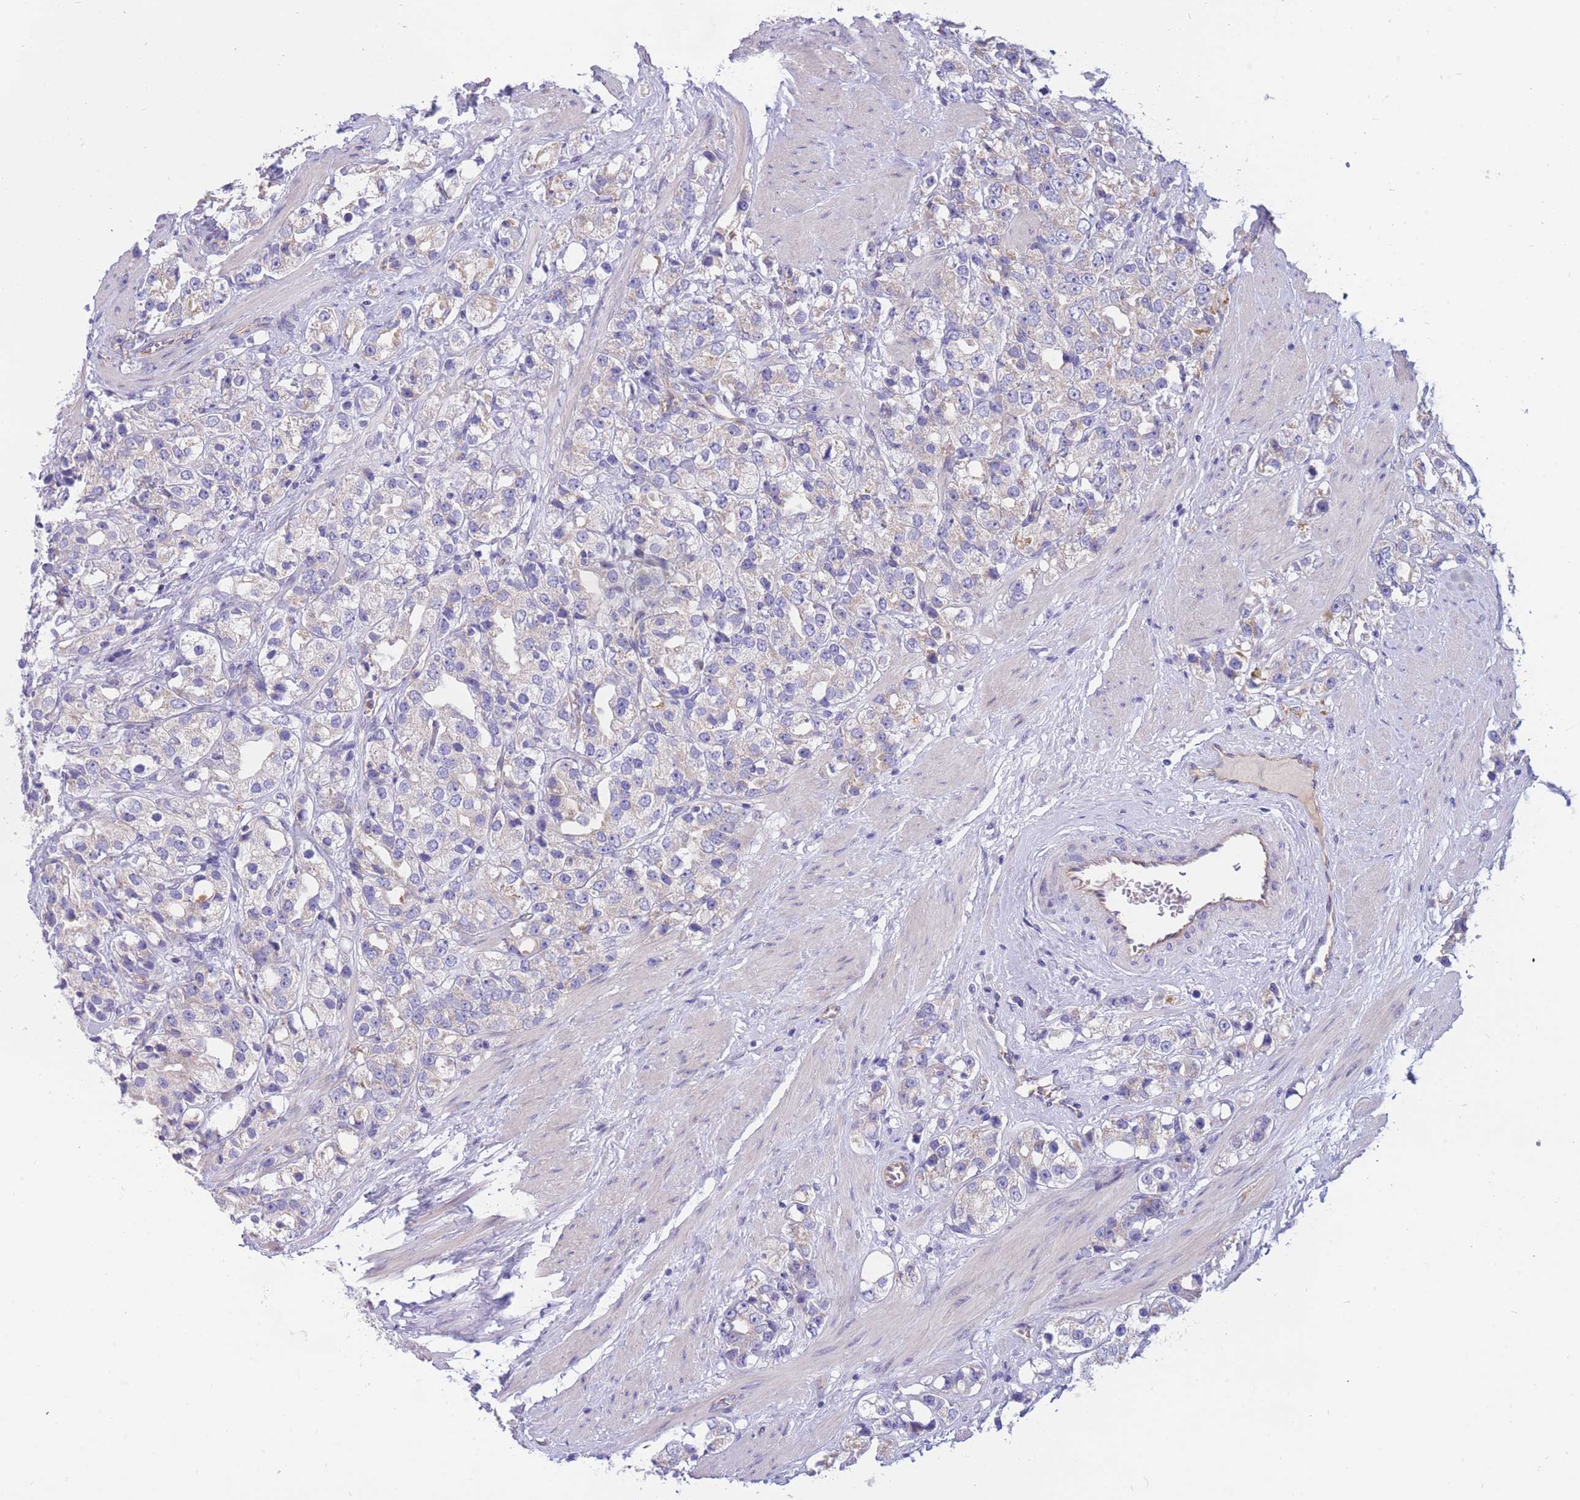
{"staining": {"intensity": "weak", "quantity": "25%-75%", "location": "cytoplasmic/membranous"}, "tissue": "prostate cancer", "cell_type": "Tumor cells", "image_type": "cancer", "snomed": [{"axis": "morphology", "description": "Adenocarcinoma, NOS"}, {"axis": "topography", "description": "Prostate"}], "caption": "A high-resolution micrograph shows immunohistochemistry staining of prostate cancer (adenocarcinoma), which shows weak cytoplasmic/membranous staining in approximately 25%-75% of tumor cells.", "gene": "SULT1A1", "patient": {"sex": "male", "age": 79}}